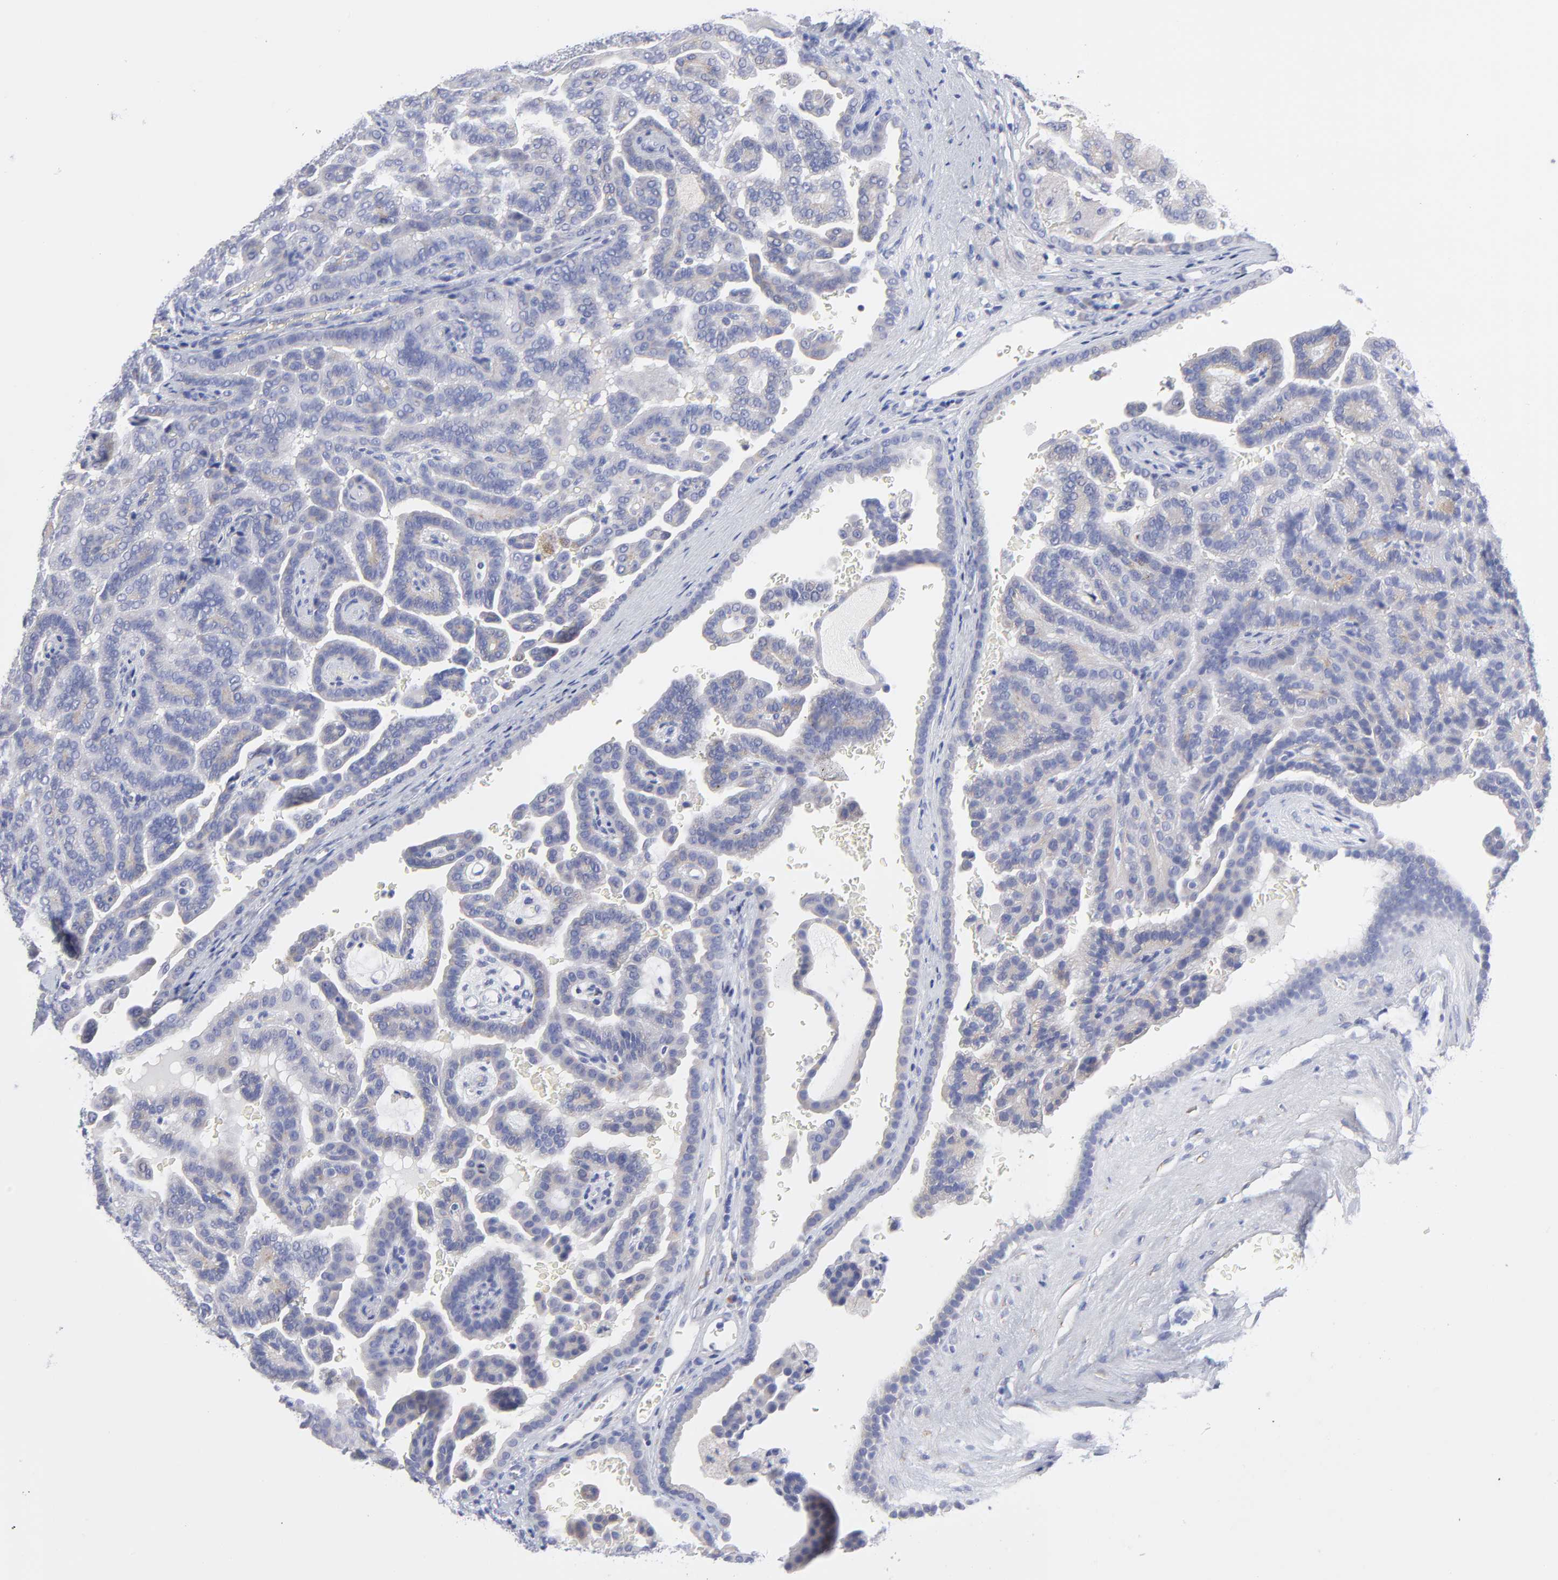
{"staining": {"intensity": "negative", "quantity": "none", "location": "none"}, "tissue": "renal cancer", "cell_type": "Tumor cells", "image_type": "cancer", "snomed": [{"axis": "morphology", "description": "Adenocarcinoma, NOS"}, {"axis": "topography", "description": "Kidney"}], "caption": "A high-resolution photomicrograph shows IHC staining of renal adenocarcinoma, which reveals no significant staining in tumor cells.", "gene": "DUSP9", "patient": {"sex": "male", "age": 61}}